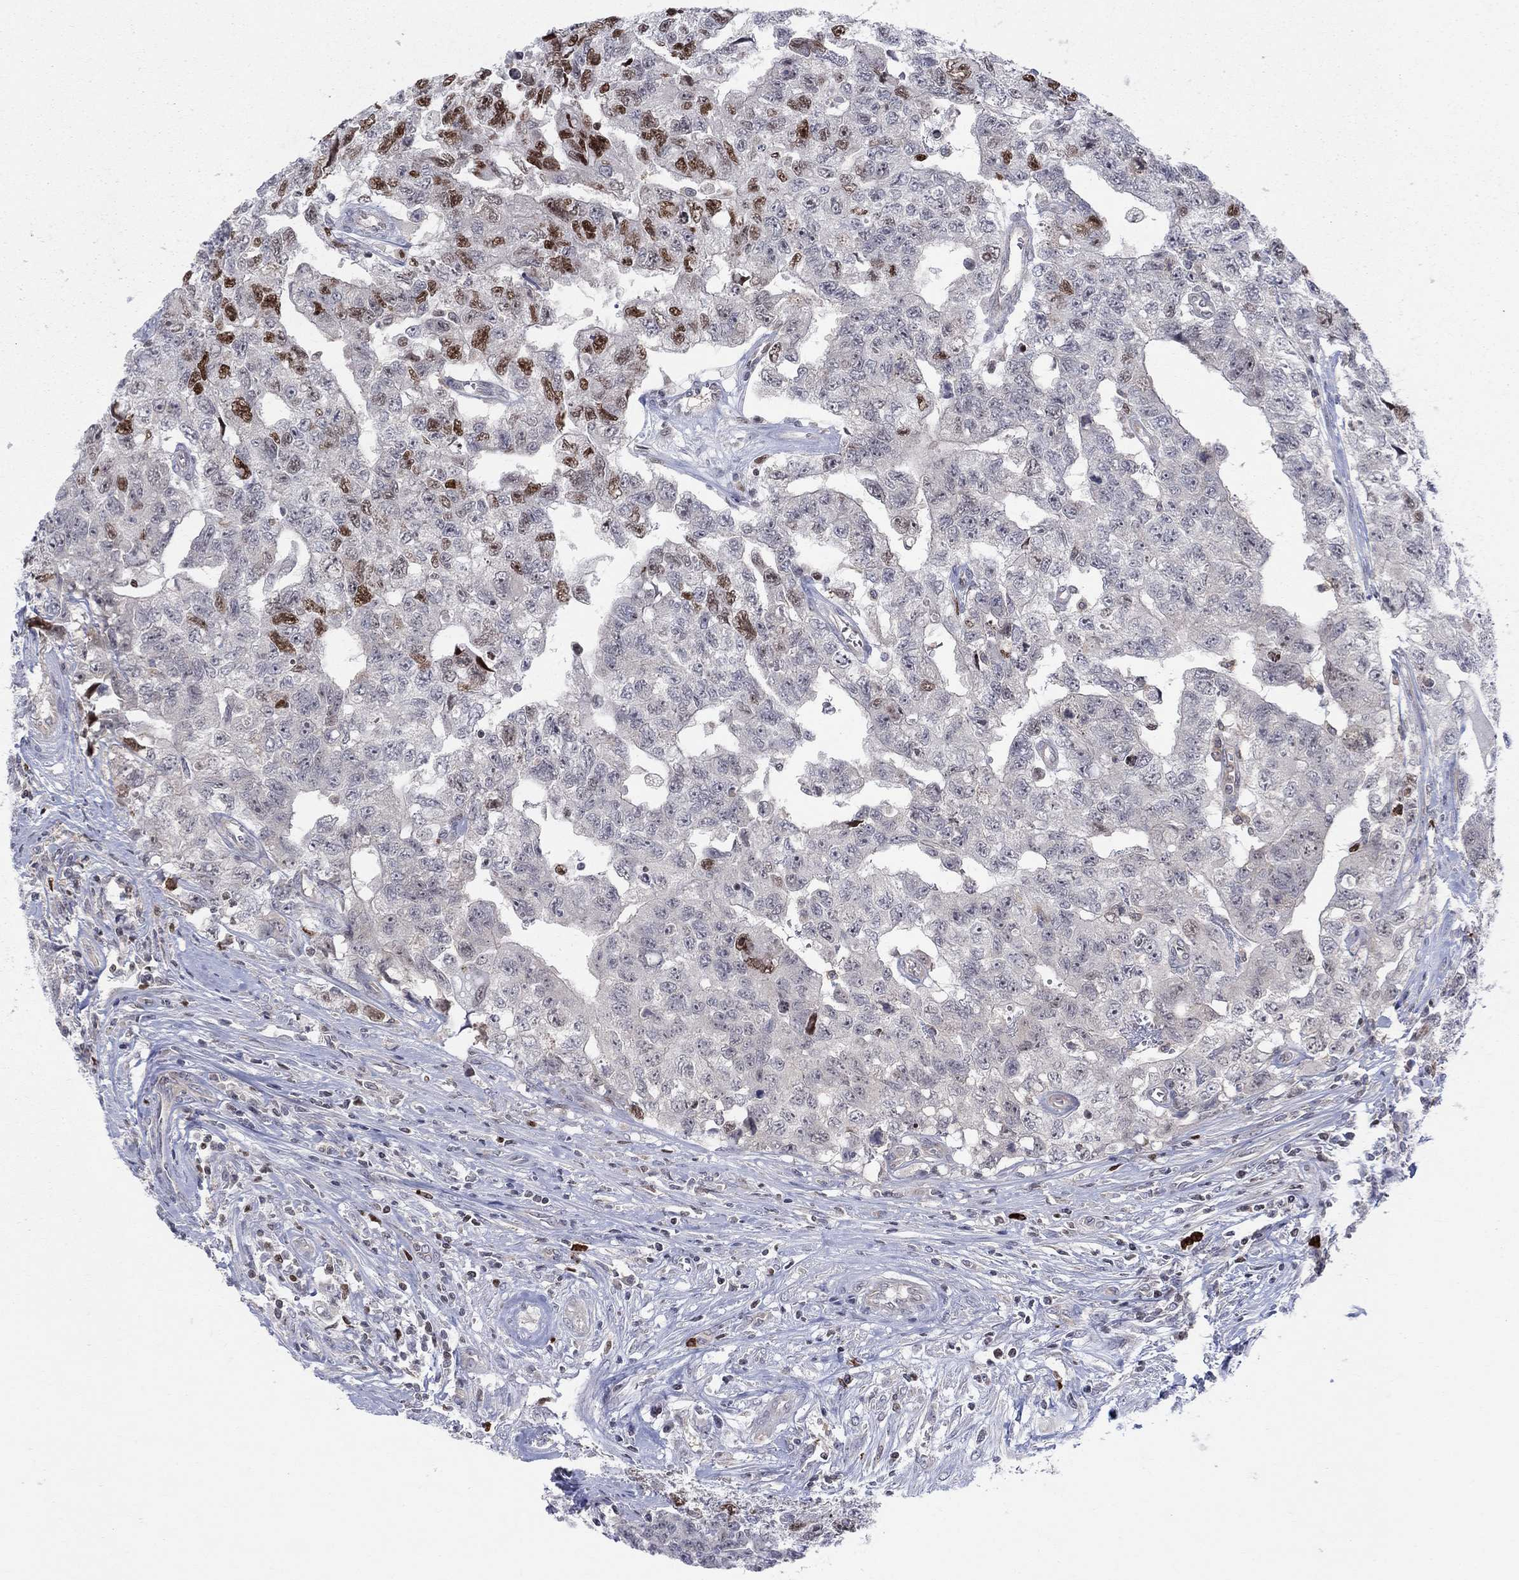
{"staining": {"intensity": "strong", "quantity": "<25%", "location": "nuclear"}, "tissue": "testis cancer", "cell_type": "Tumor cells", "image_type": "cancer", "snomed": [{"axis": "morphology", "description": "Carcinoma, Embryonal, NOS"}, {"axis": "topography", "description": "Testis"}], "caption": "Testis cancer stained with IHC reveals strong nuclear positivity in approximately <25% of tumor cells. The protein of interest is shown in brown color, while the nuclei are stained blue.", "gene": "ZNHIT3", "patient": {"sex": "male", "age": 24}}